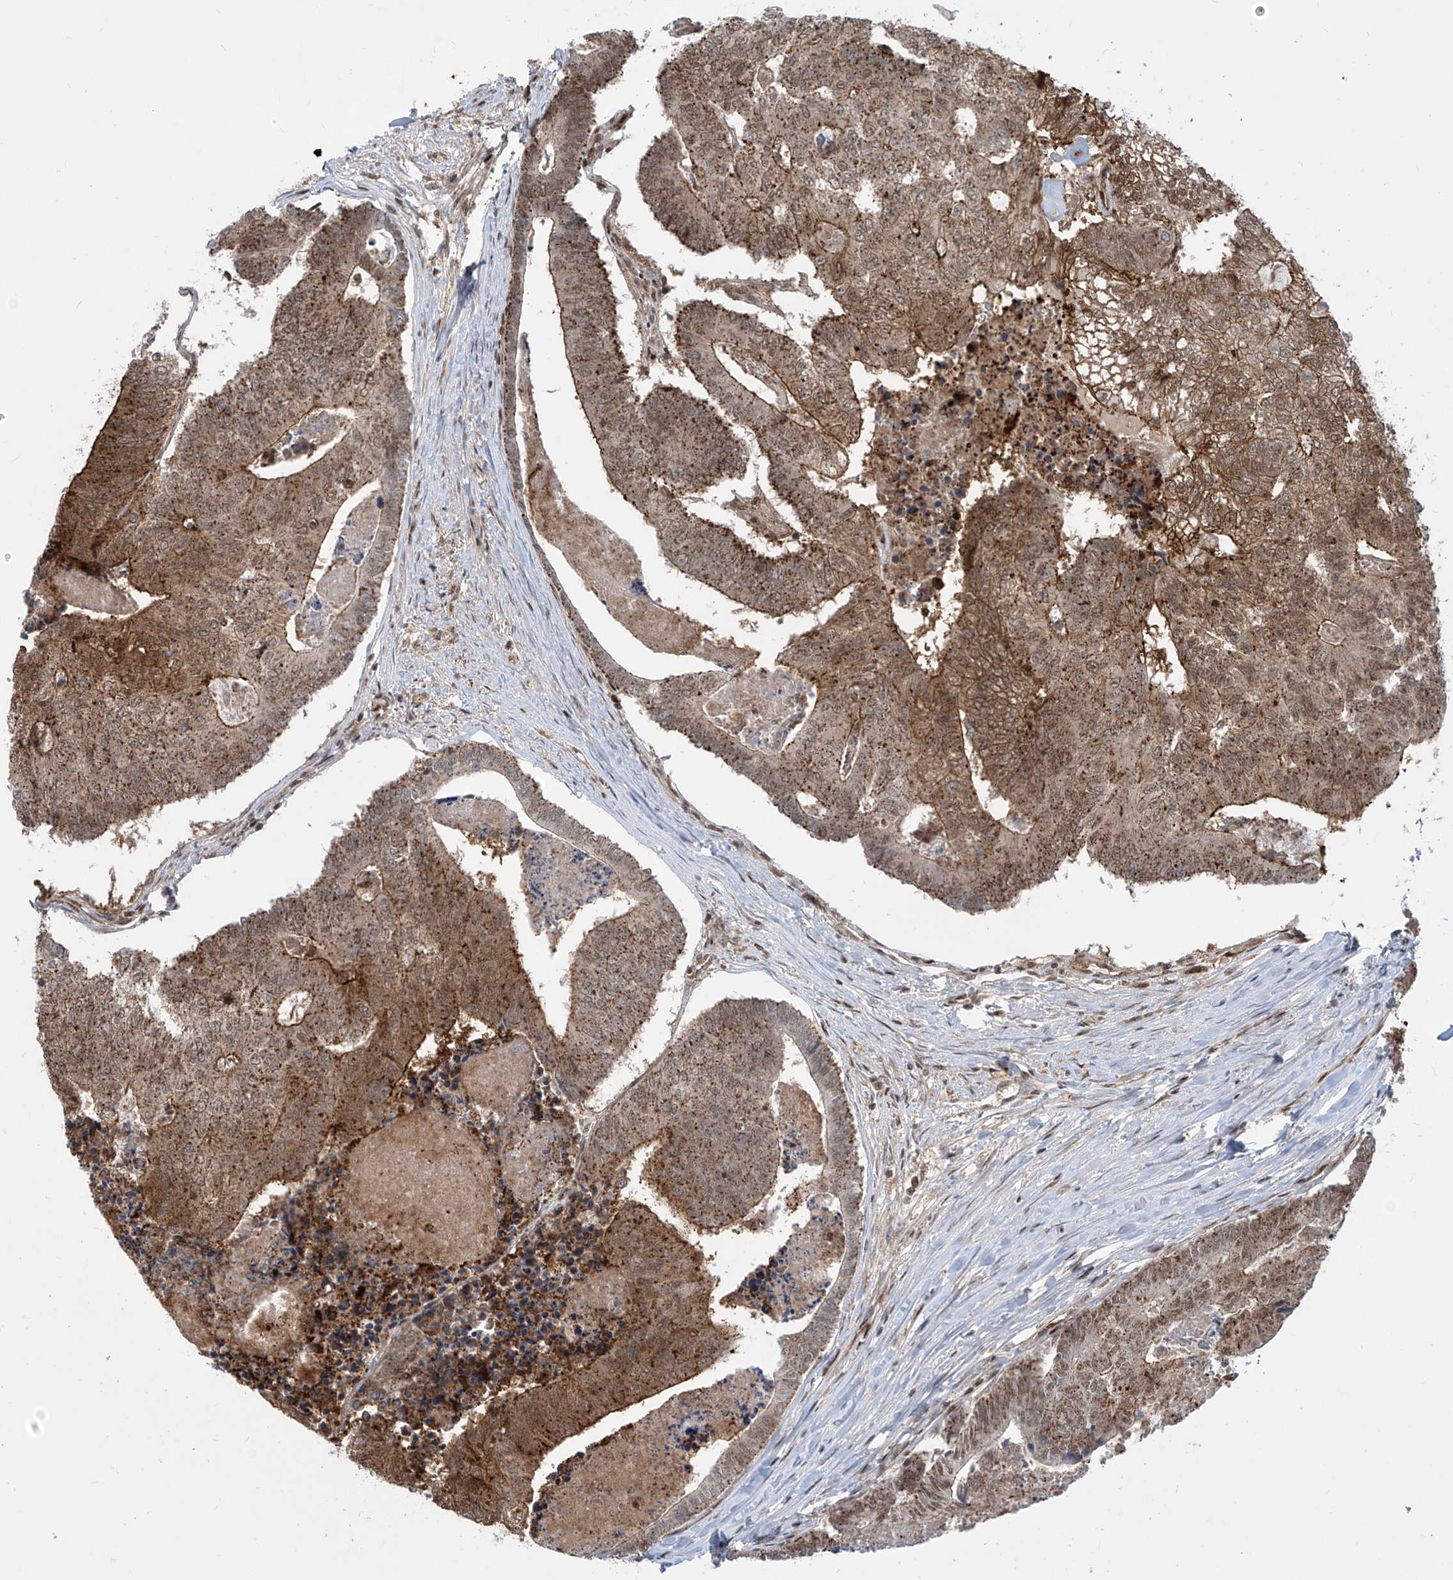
{"staining": {"intensity": "moderate", "quantity": ">75%", "location": "cytoplasmic/membranous,nuclear"}, "tissue": "colorectal cancer", "cell_type": "Tumor cells", "image_type": "cancer", "snomed": [{"axis": "morphology", "description": "Adenocarcinoma, NOS"}, {"axis": "topography", "description": "Colon"}], "caption": "Immunohistochemistry micrograph of human colorectal adenocarcinoma stained for a protein (brown), which shows medium levels of moderate cytoplasmic/membranous and nuclear positivity in approximately >75% of tumor cells.", "gene": "LAGE3", "patient": {"sex": "female", "age": 67}}